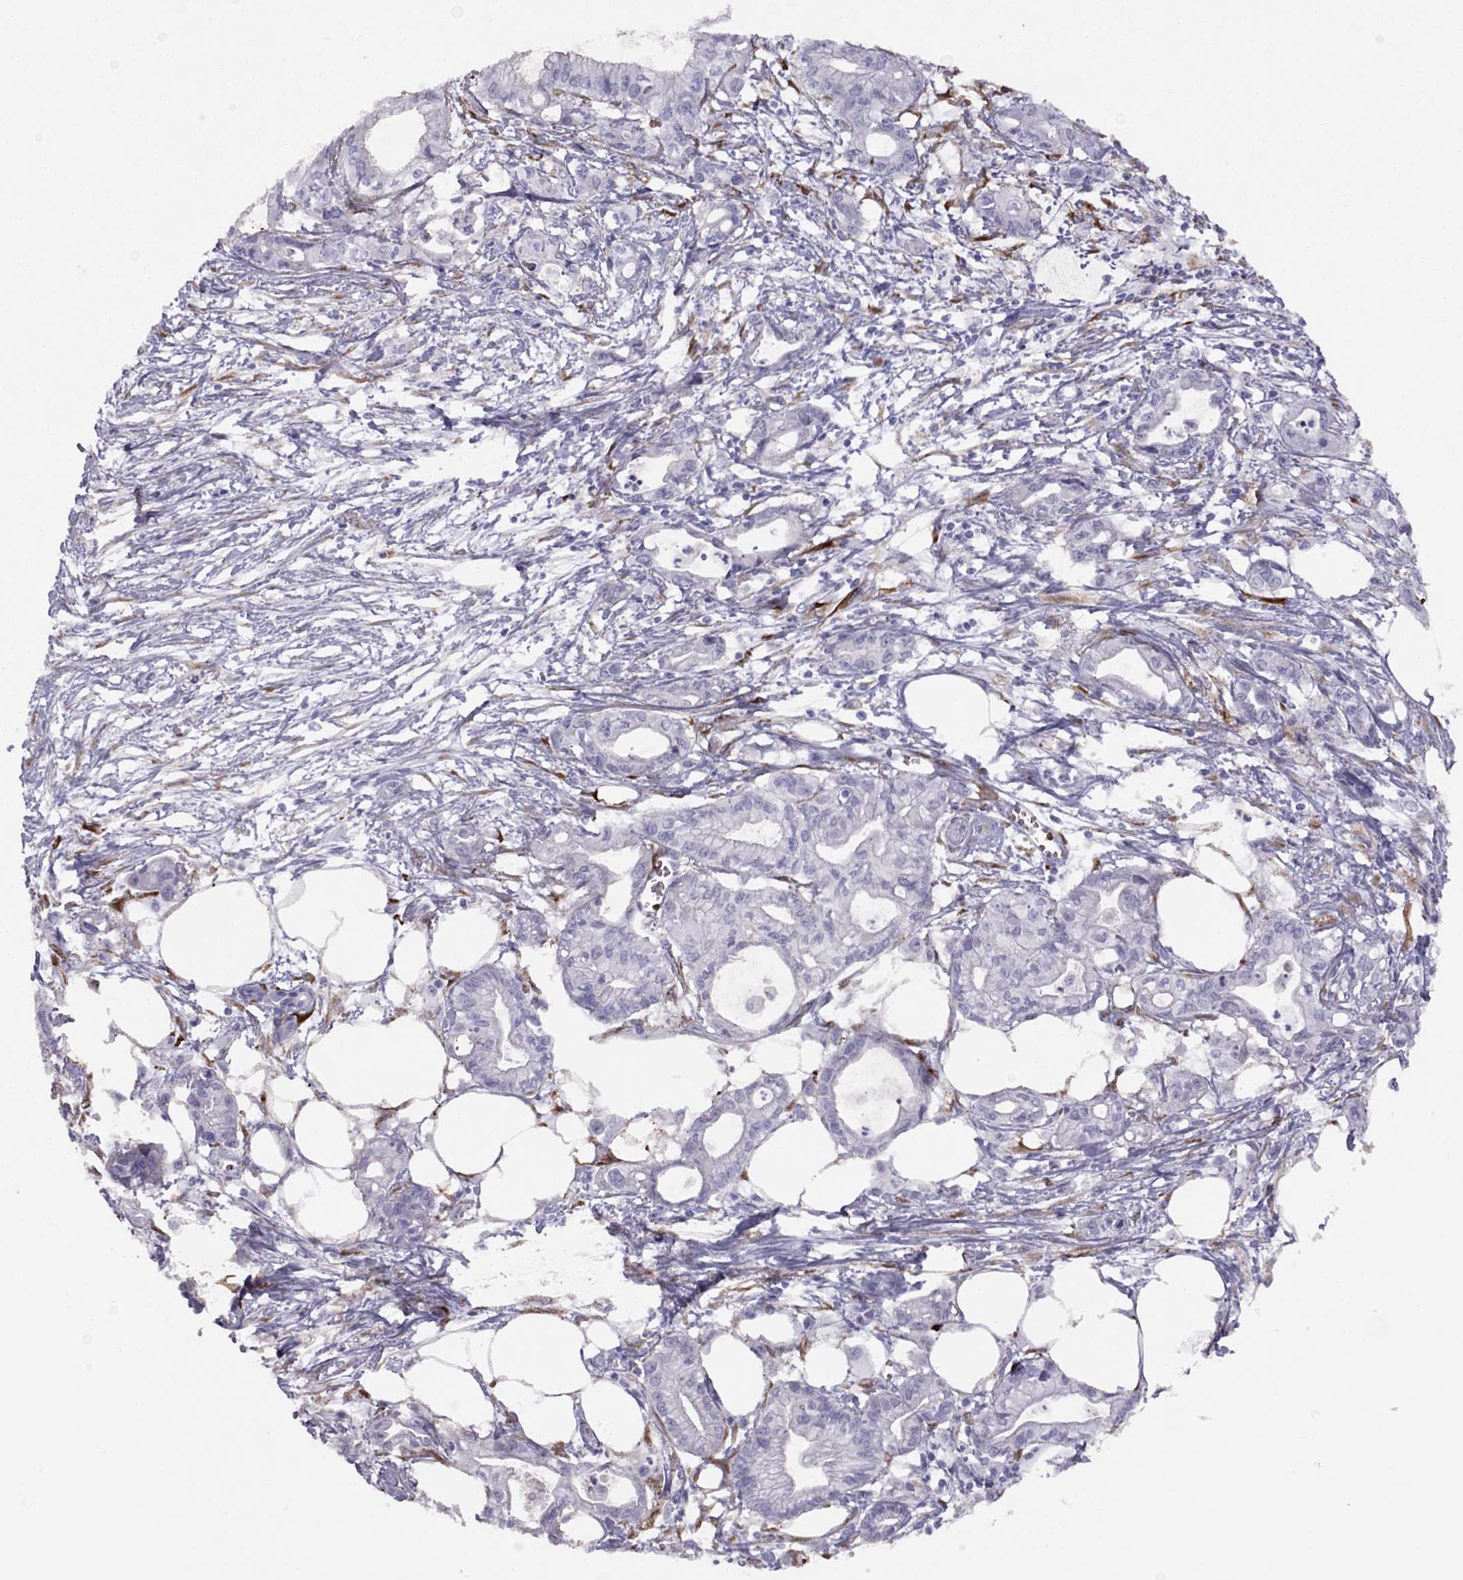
{"staining": {"intensity": "negative", "quantity": "none", "location": "none"}, "tissue": "pancreatic cancer", "cell_type": "Tumor cells", "image_type": "cancer", "snomed": [{"axis": "morphology", "description": "Adenocarcinoma, NOS"}, {"axis": "topography", "description": "Pancreas"}], "caption": "Tumor cells show no significant protein expression in pancreatic adenocarcinoma. The staining was performed using DAB (3,3'-diaminobenzidine) to visualize the protein expression in brown, while the nuclei were stained in blue with hematoxylin (Magnification: 20x).", "gene": "RHD", "patient": {"sex": "male", "age": 71}}